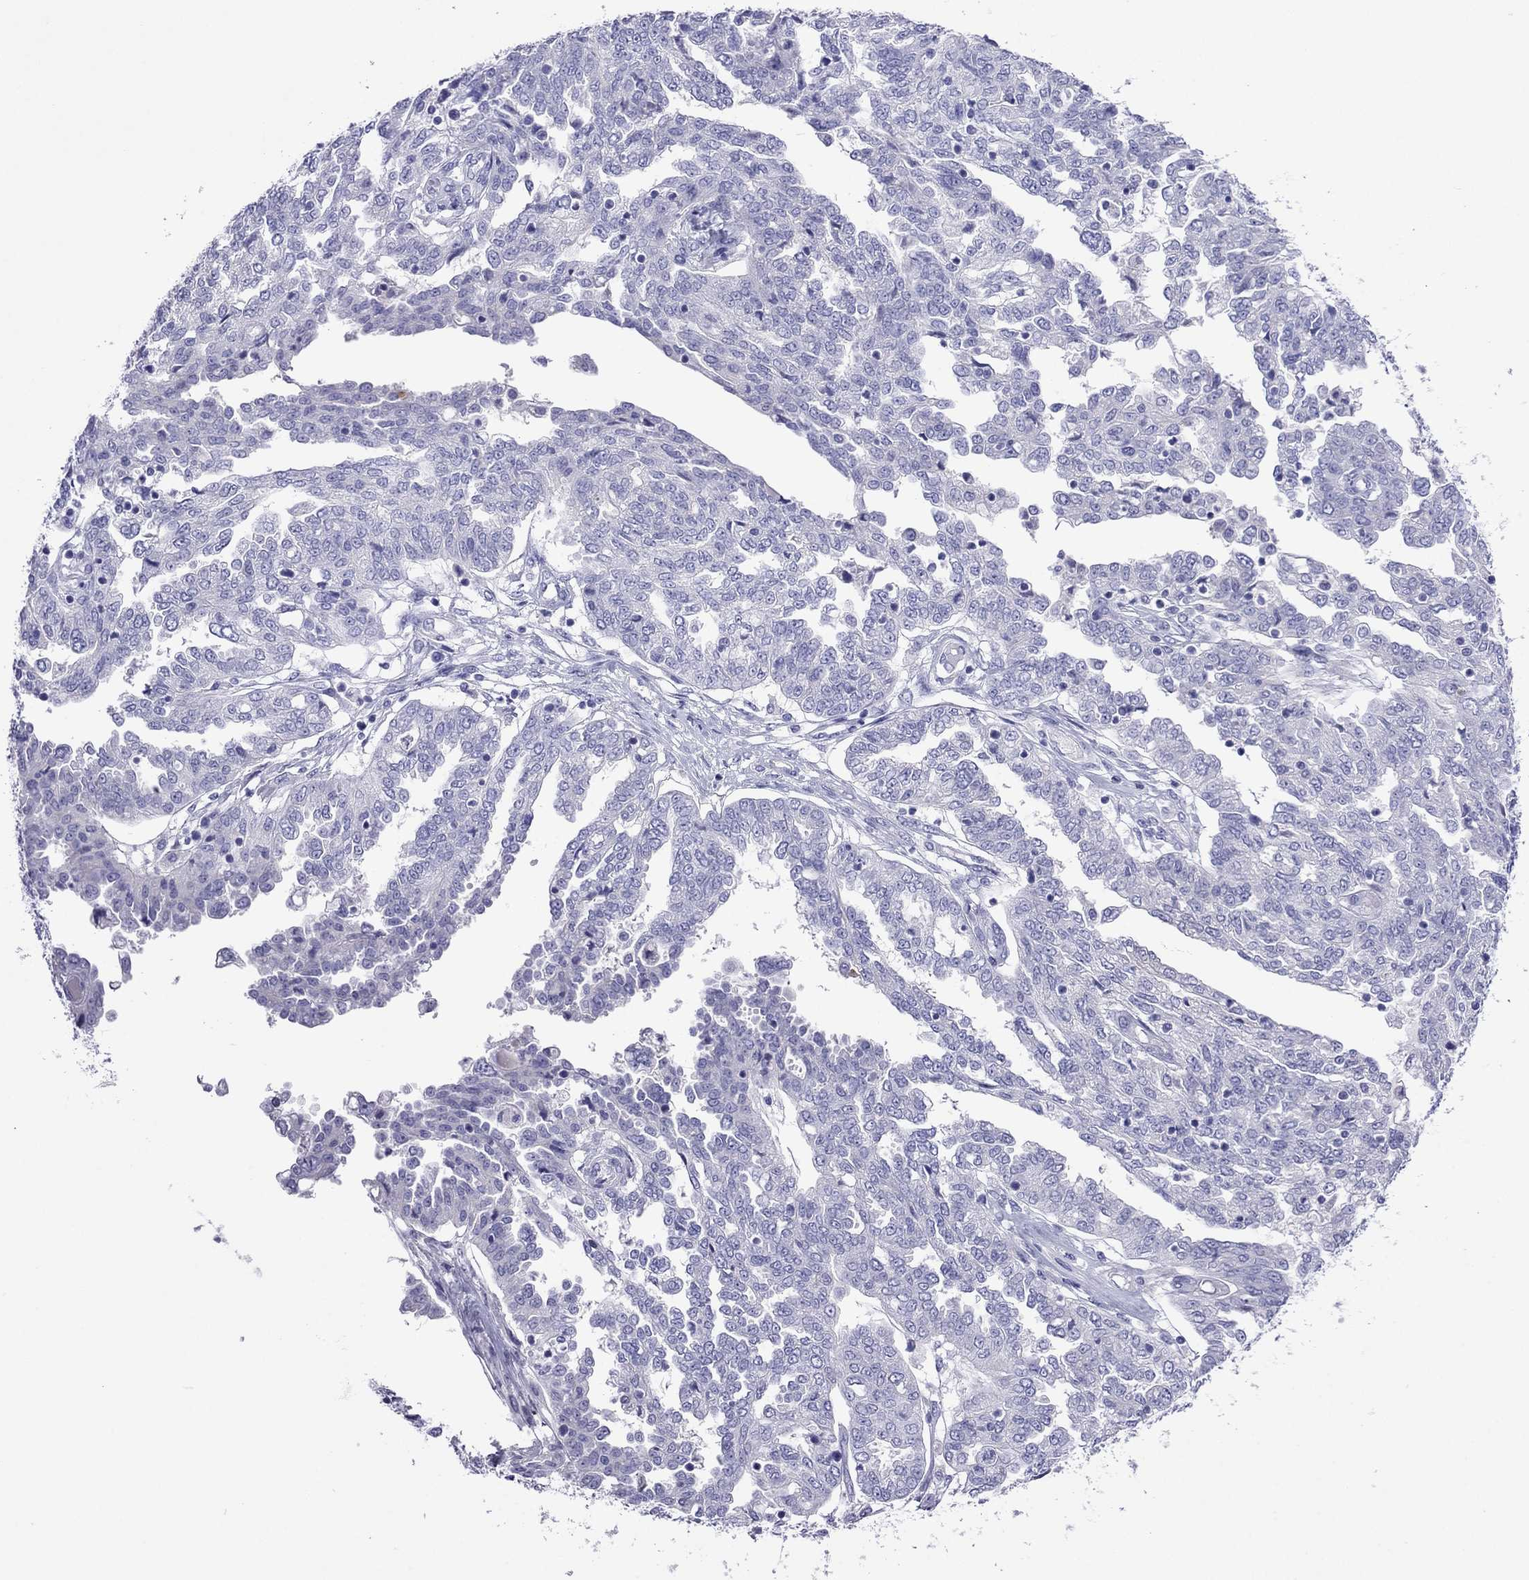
{"staining": {"intensity": "negative", "quantity": "none", "location": "none"}, "tissue": "ovarian cancer", "cell_type": "Tumor cells", "image_type": "cancer", "snomed": [{"axis": "morphology", "description": "Cystadenocarcinoma, serous, NOS"}, {"axis": "topography", "description": "Ovary"}], "caption": "A photomicrograph of human serous cystadenocarcinoma (ovarian) is negative for staining in tumor cells.", "gene": "PCDHA6", "patient": {"sex": "female", "age": 67}}